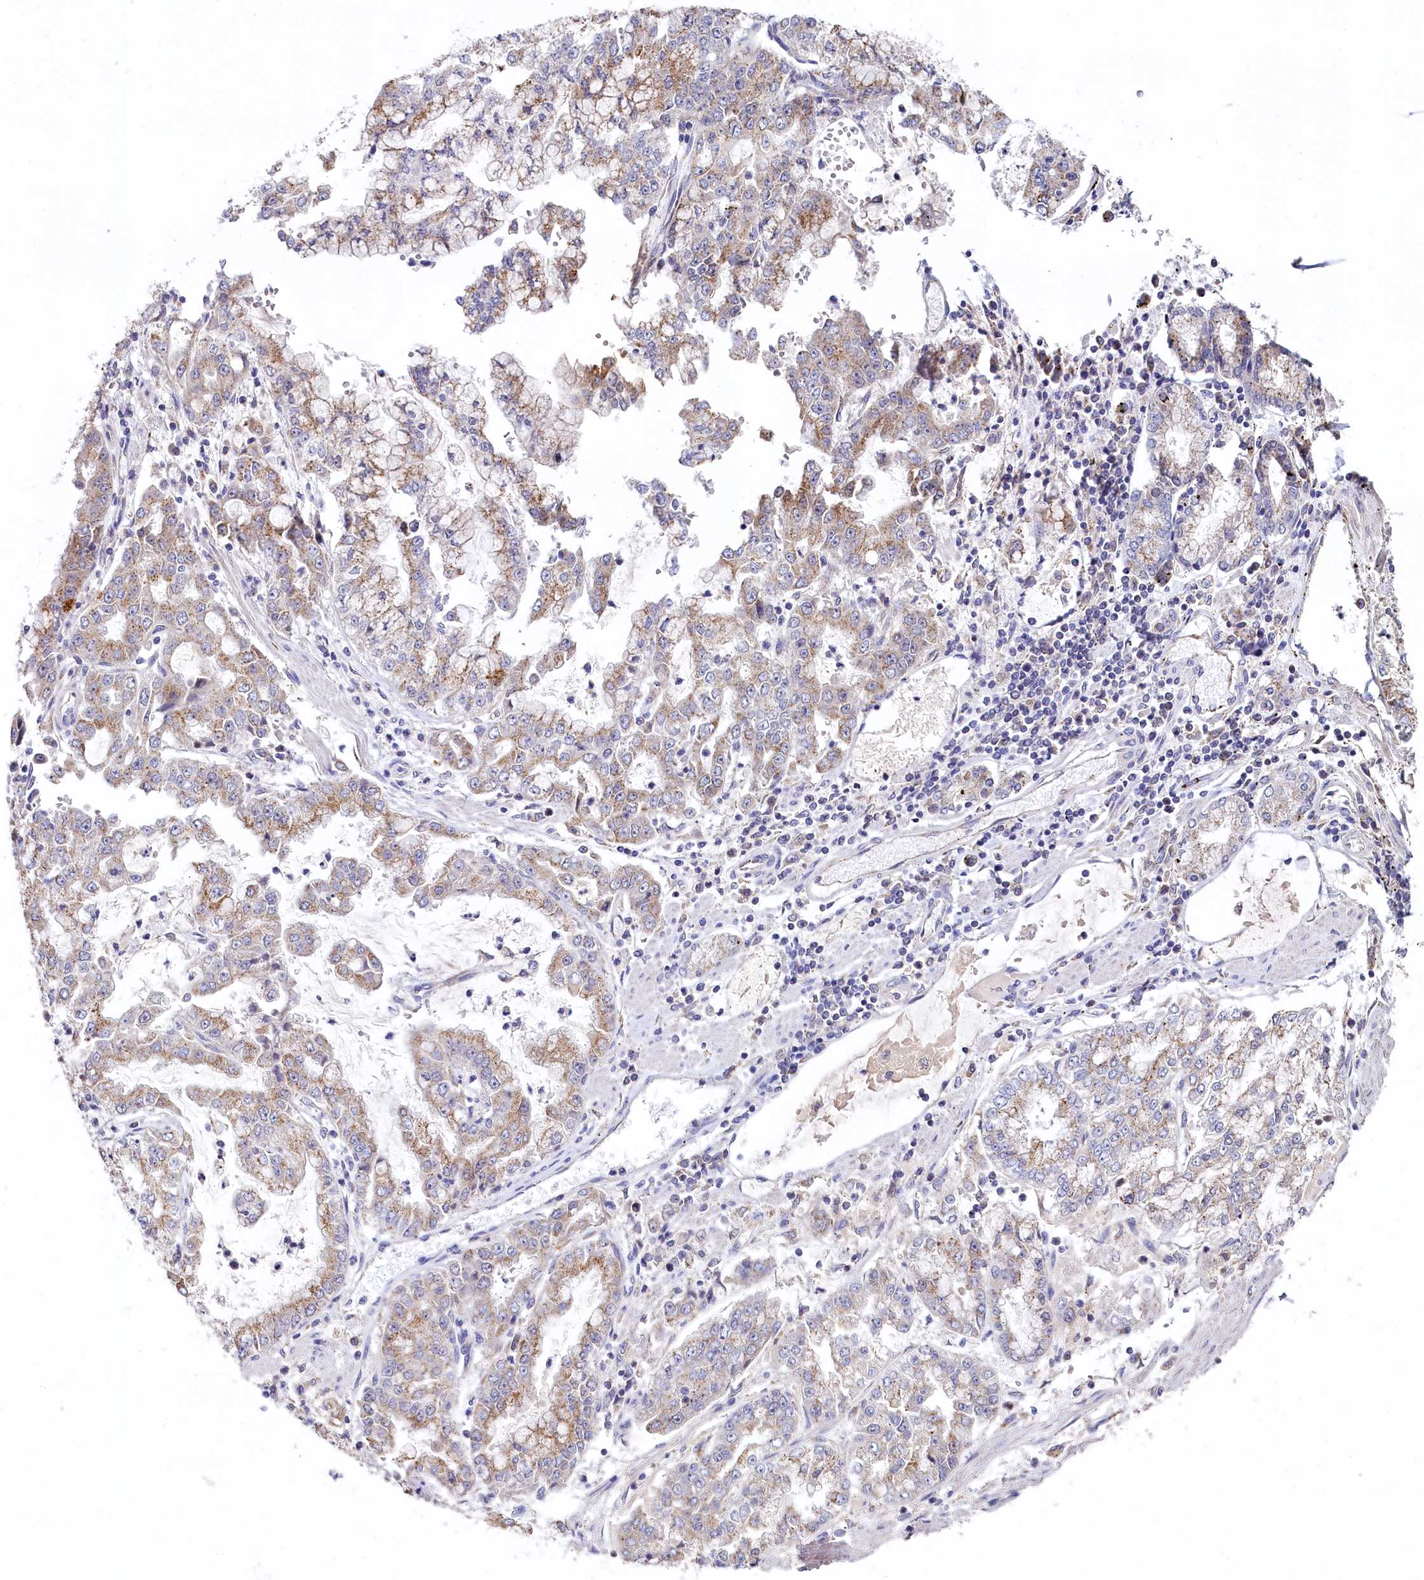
{"staining": {"intensity": "moderate", "quantity": "25%-75%", "location": "cytoplasmic/membranous"}, "tissue": "stomach cancer", "cell_type": "Tumor cells", "image_type": "cancer", "snomed": [{"axis": "morphology", "description": "Adenocarcinoma, NOS"}, {"axis": "topography", "description": "Stomach"}], "caption": "IHC staining of stomach adenocarcinoma, which reveals medium levels of moderate cytoplasmic/membranous staining in approximately 25%-75% of tumor cells indicating moderate cytoplasmic/membranous protein staining. The staining was performed using DAB (brown) for protein detection and nuclei were counterstained in hematoxylin (blue).", "gene": "SPINK9", "patient": {"sex": "male", "age": 76}}